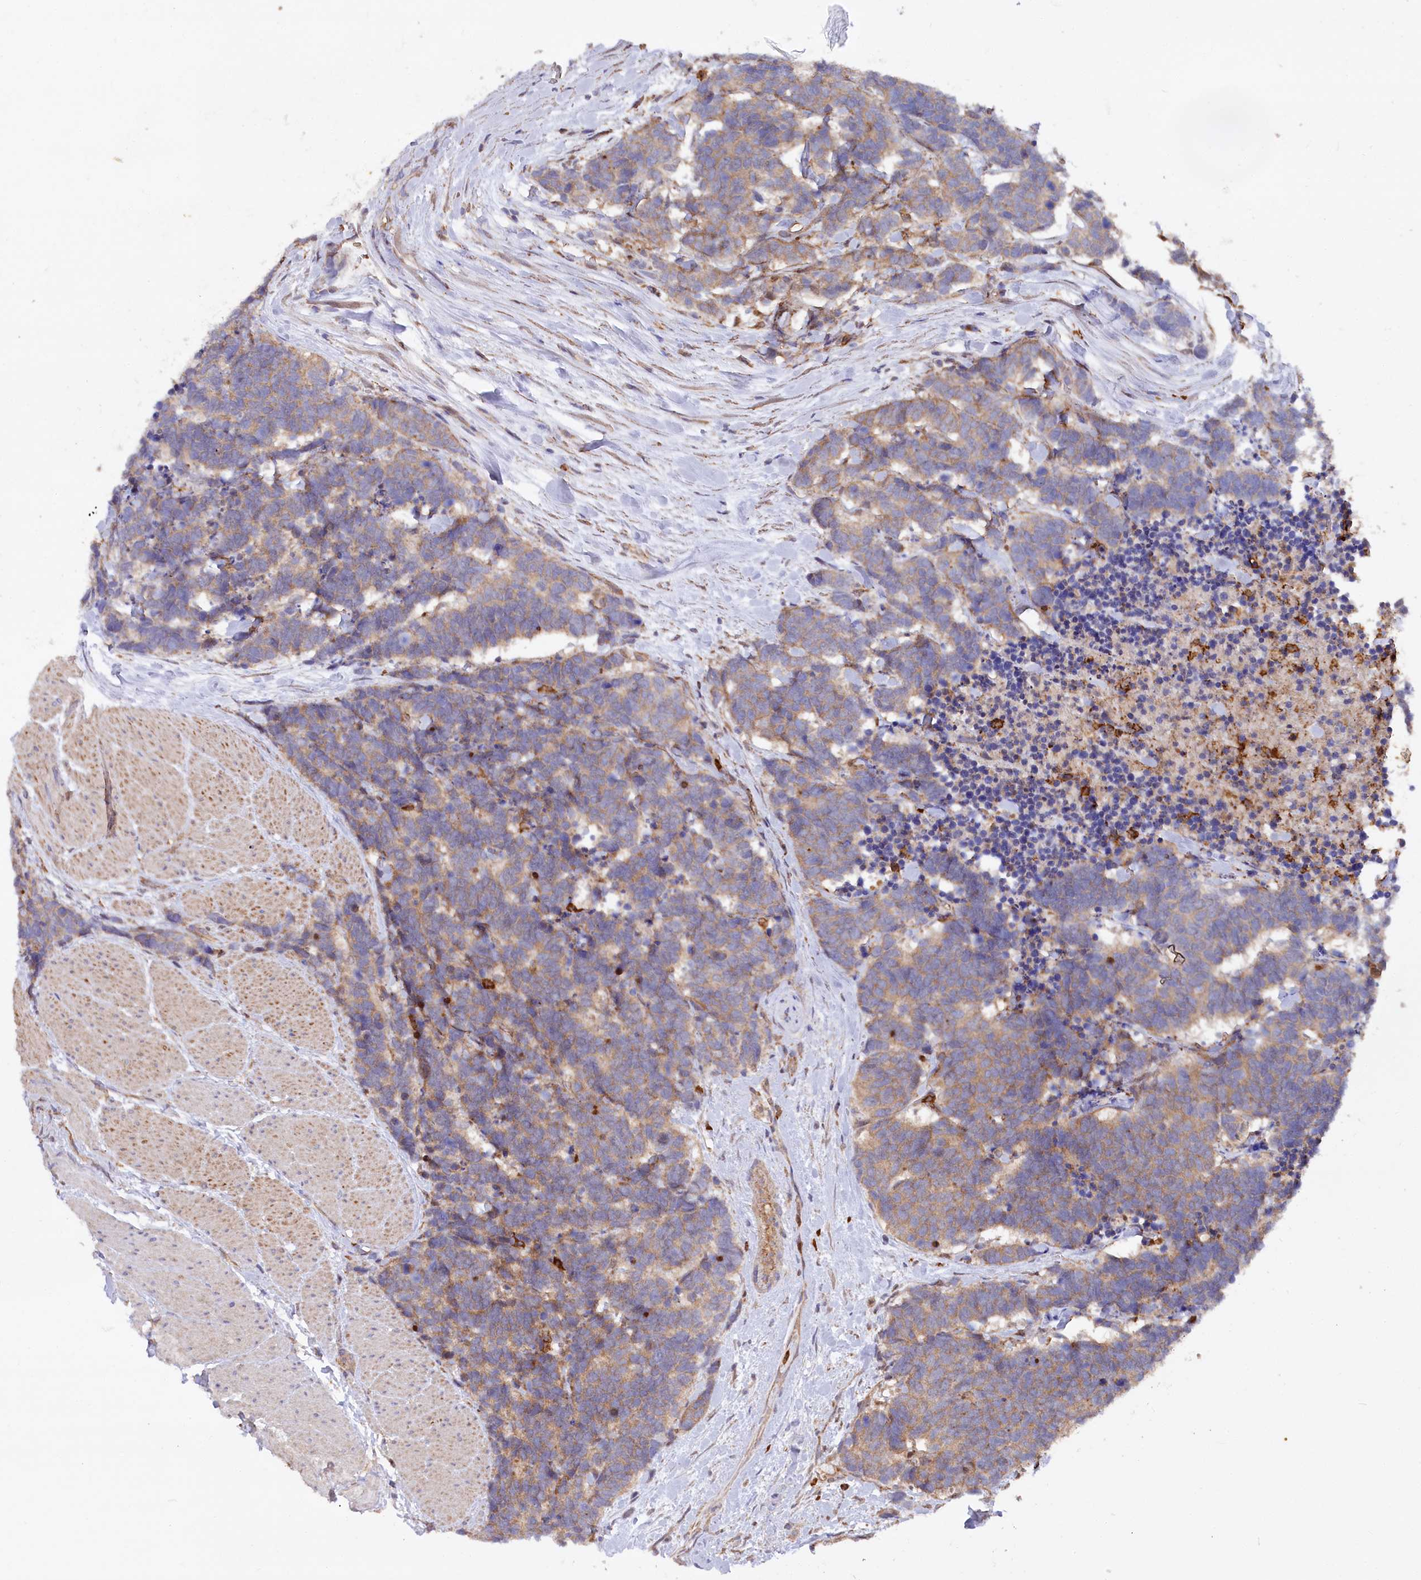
{"staining": {"intensity": "moderate", "quantity": ">75%", "location": "cytoplasmic/membranous"}, "tissue": "carcinoid", "cell_type": "Tumor cells", "image_type": "cancer", "snomed": [{"axis": "morphology", "description": "Carcinoma, NOS"}, {"axis": "morphology", "description": "Carcinoid, malignant, NOS"}, {"axis": "topography", "description": "Urinary bladder"}], "caption": "The image displays a brown stain indicating the presence of a protein in the cytoplasmic/membranous of tumor cells in carcinoma.", "gene": "LSG1", "patient": {"sex": "male", "age": 57}}